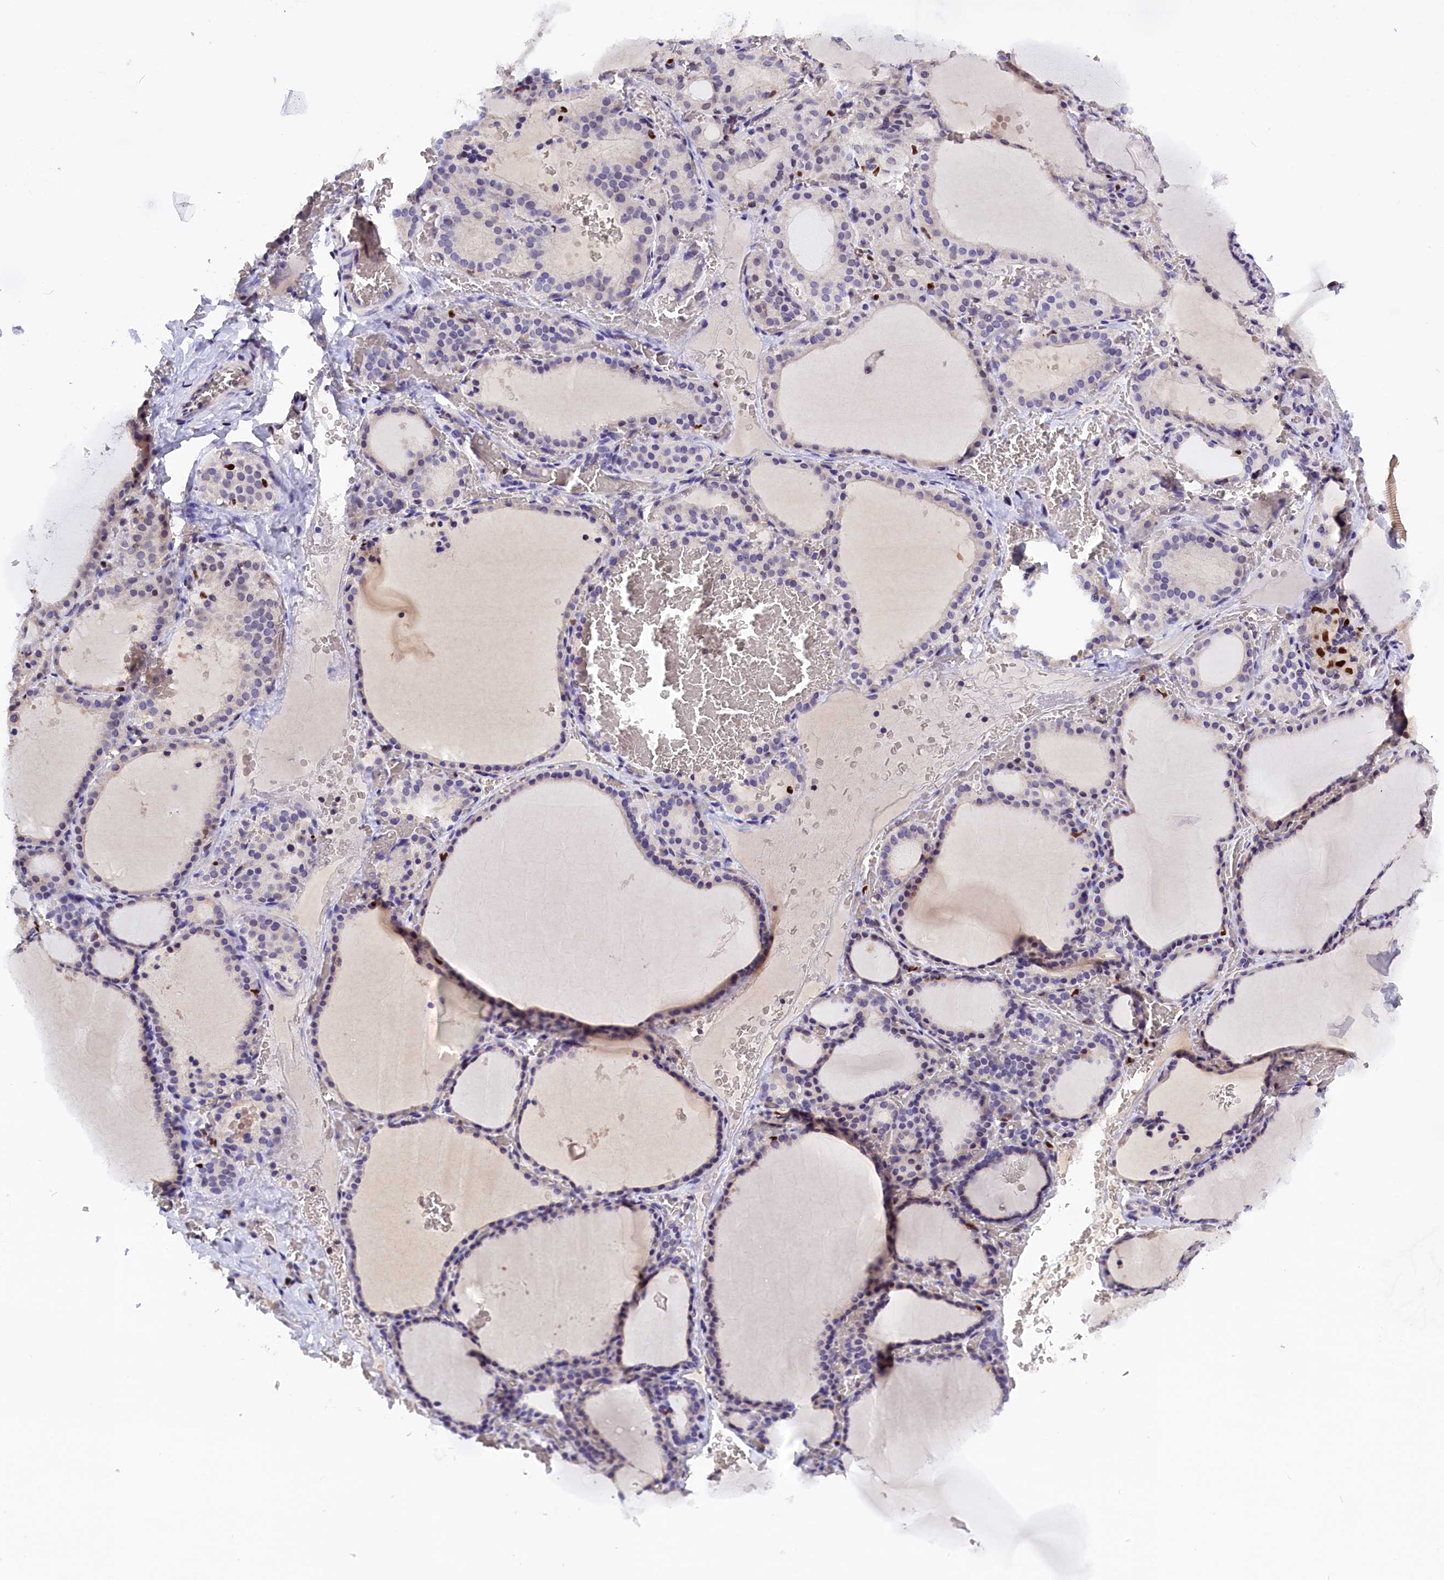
{"staining": {"intensity": "negative", "quantity": "none", "location": "none"}, "tissue": "thyroid gland", "cell_type": "Glandular cells", "image_type": "normal", "snomed": [{"axis": "morphology", "description": "Normal tissue, NOS"}, {"axis": "topography", "description": "Thyroid gland"}], "caption": "Micrograph shows no significant protein expression in glandular cells of normal thyroid gland.", "gene": "BTBD9", "patient": {"sex": "female", "age": 39}}